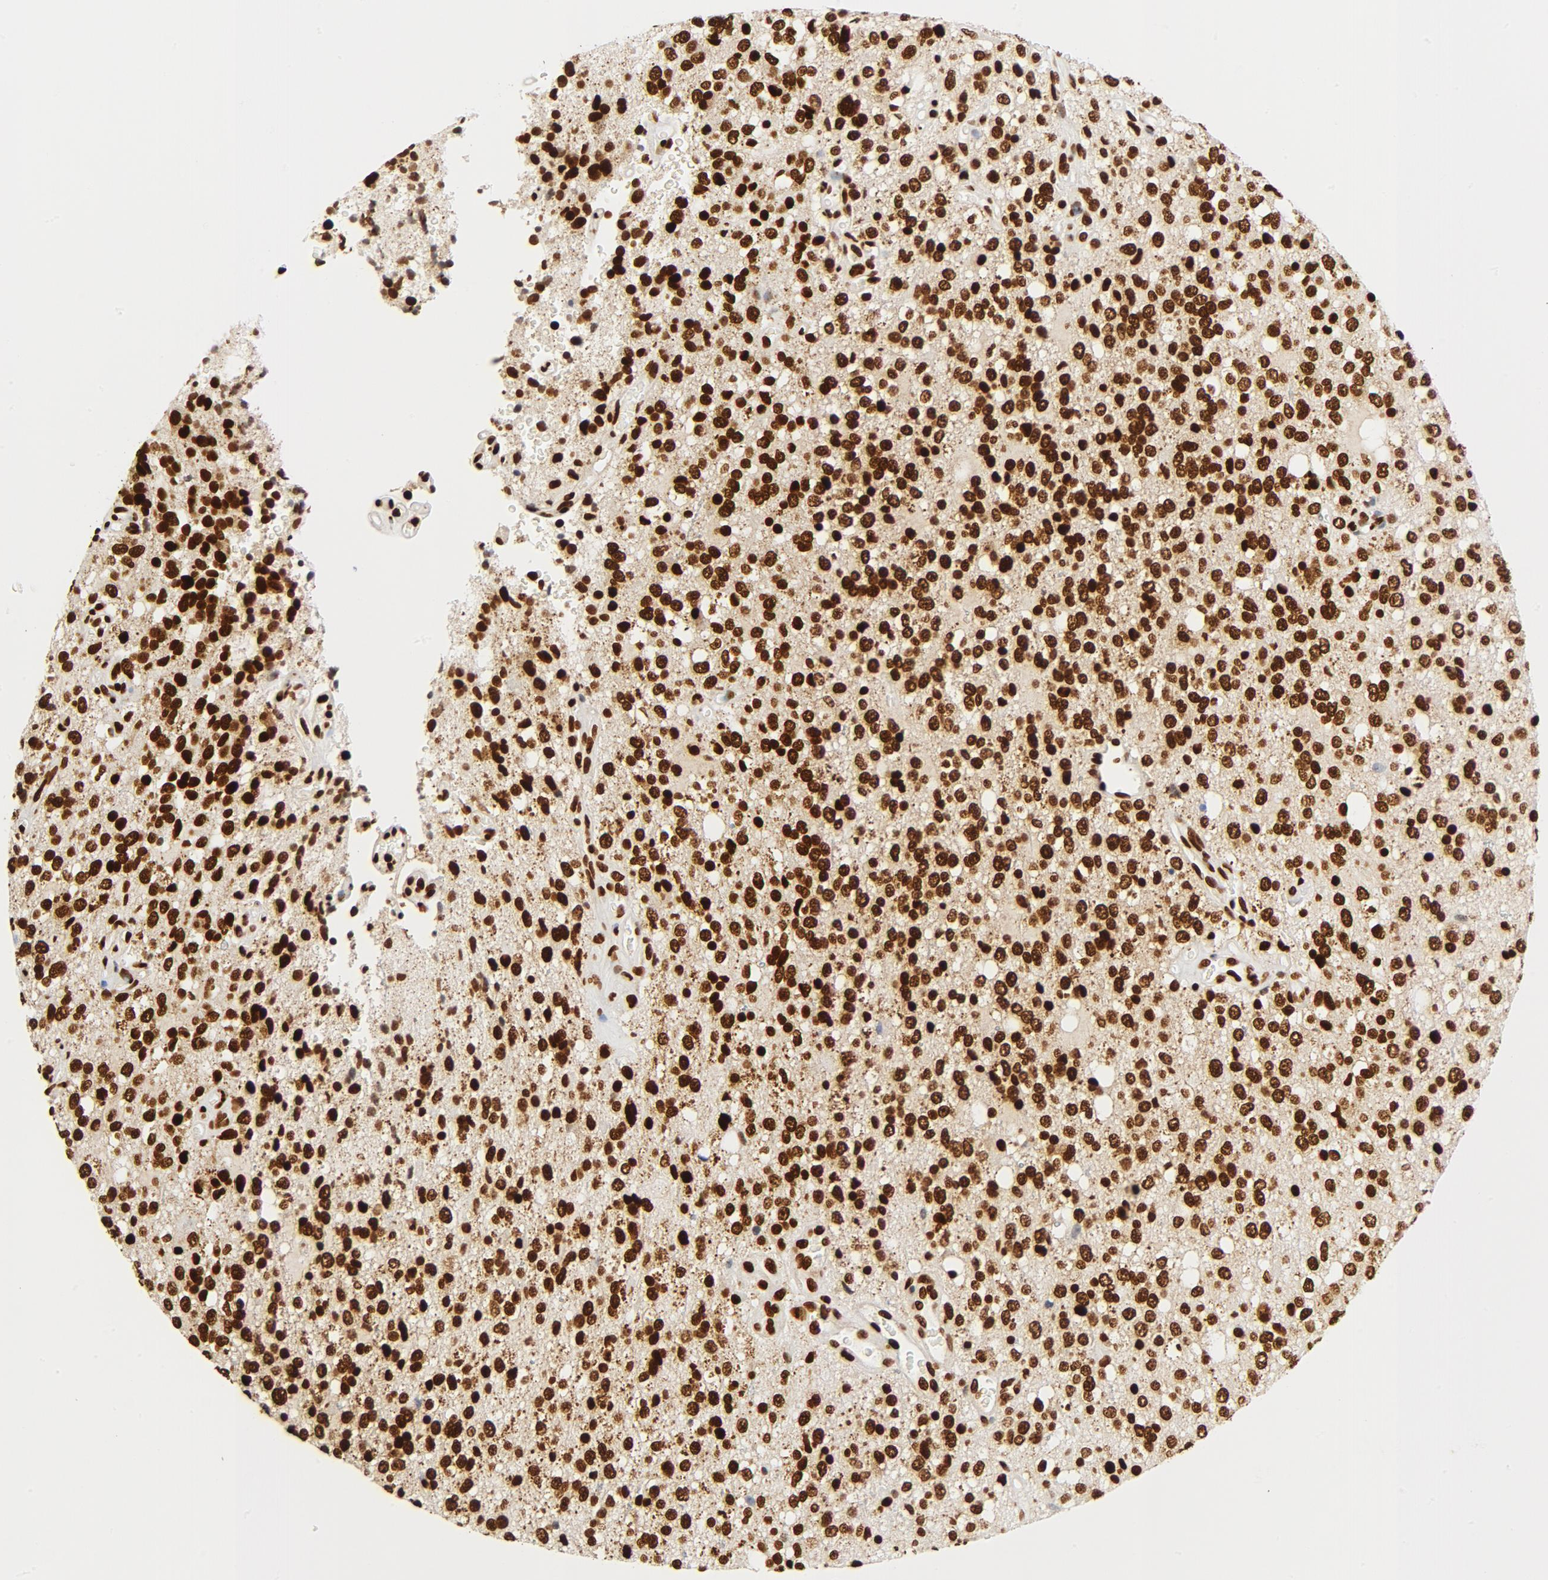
{"staining": {"intensity": "strong", "quantity": ">75%", "location": "nuclear"}, "tissue": "glioma", "cell_type": "Tumor cells", "image_type": "cancer", "snomed": [{"axis": "morphology", "description": "Glioma, malignant, High grade"}, {"axis": "topography", "description": "Brain"}], "caption": "A brown stain shows strong nuclear expression of a protein in malignant glioma (high-grade) tumor cells.", "gene": "CTBP1", "patient": {"sex": "male", "age": 47}}